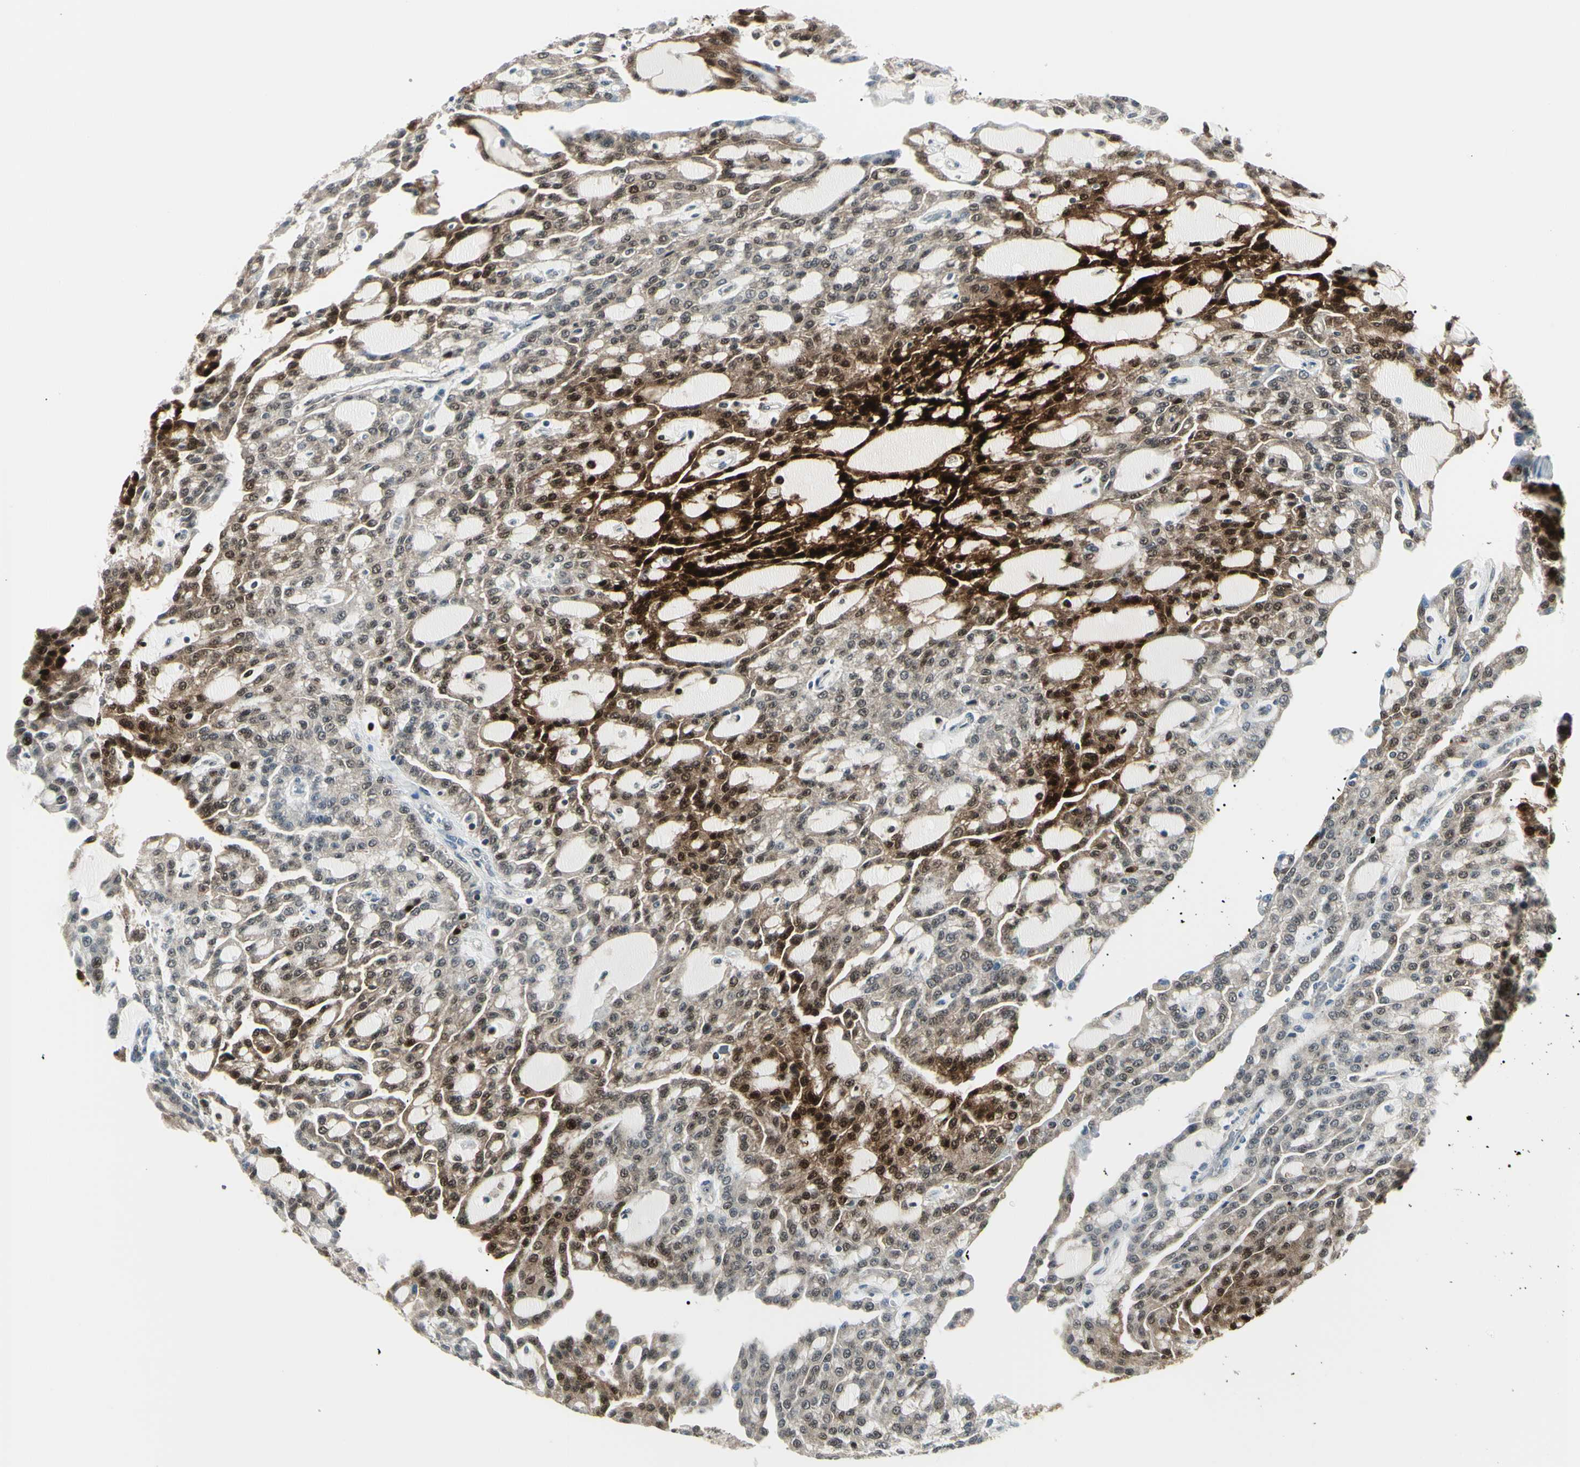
{"staining": {"intensity": "strong", "quantity": "25%-75%", "location": "cytoplasmic/membranous,nuclear"}, "tissue": "renal cancer", "cell_type": "Tumor cells", "image_type": "cancer", "snomed": [{"axis": "morphology", "description": "Adenocarcinoma, NOS"}, {"axis": "topography", "description": "Kidney"}], "caption": "About 25%-75% of tumor cells in human adenocarcinoma (renal) exhibit strong cytoplasmic/membranous and nuclear protein positivity as visualized by brown immunohistochemical staining.", "gene": "PGK1", "patient": {"sex": "male", "age": 63}}